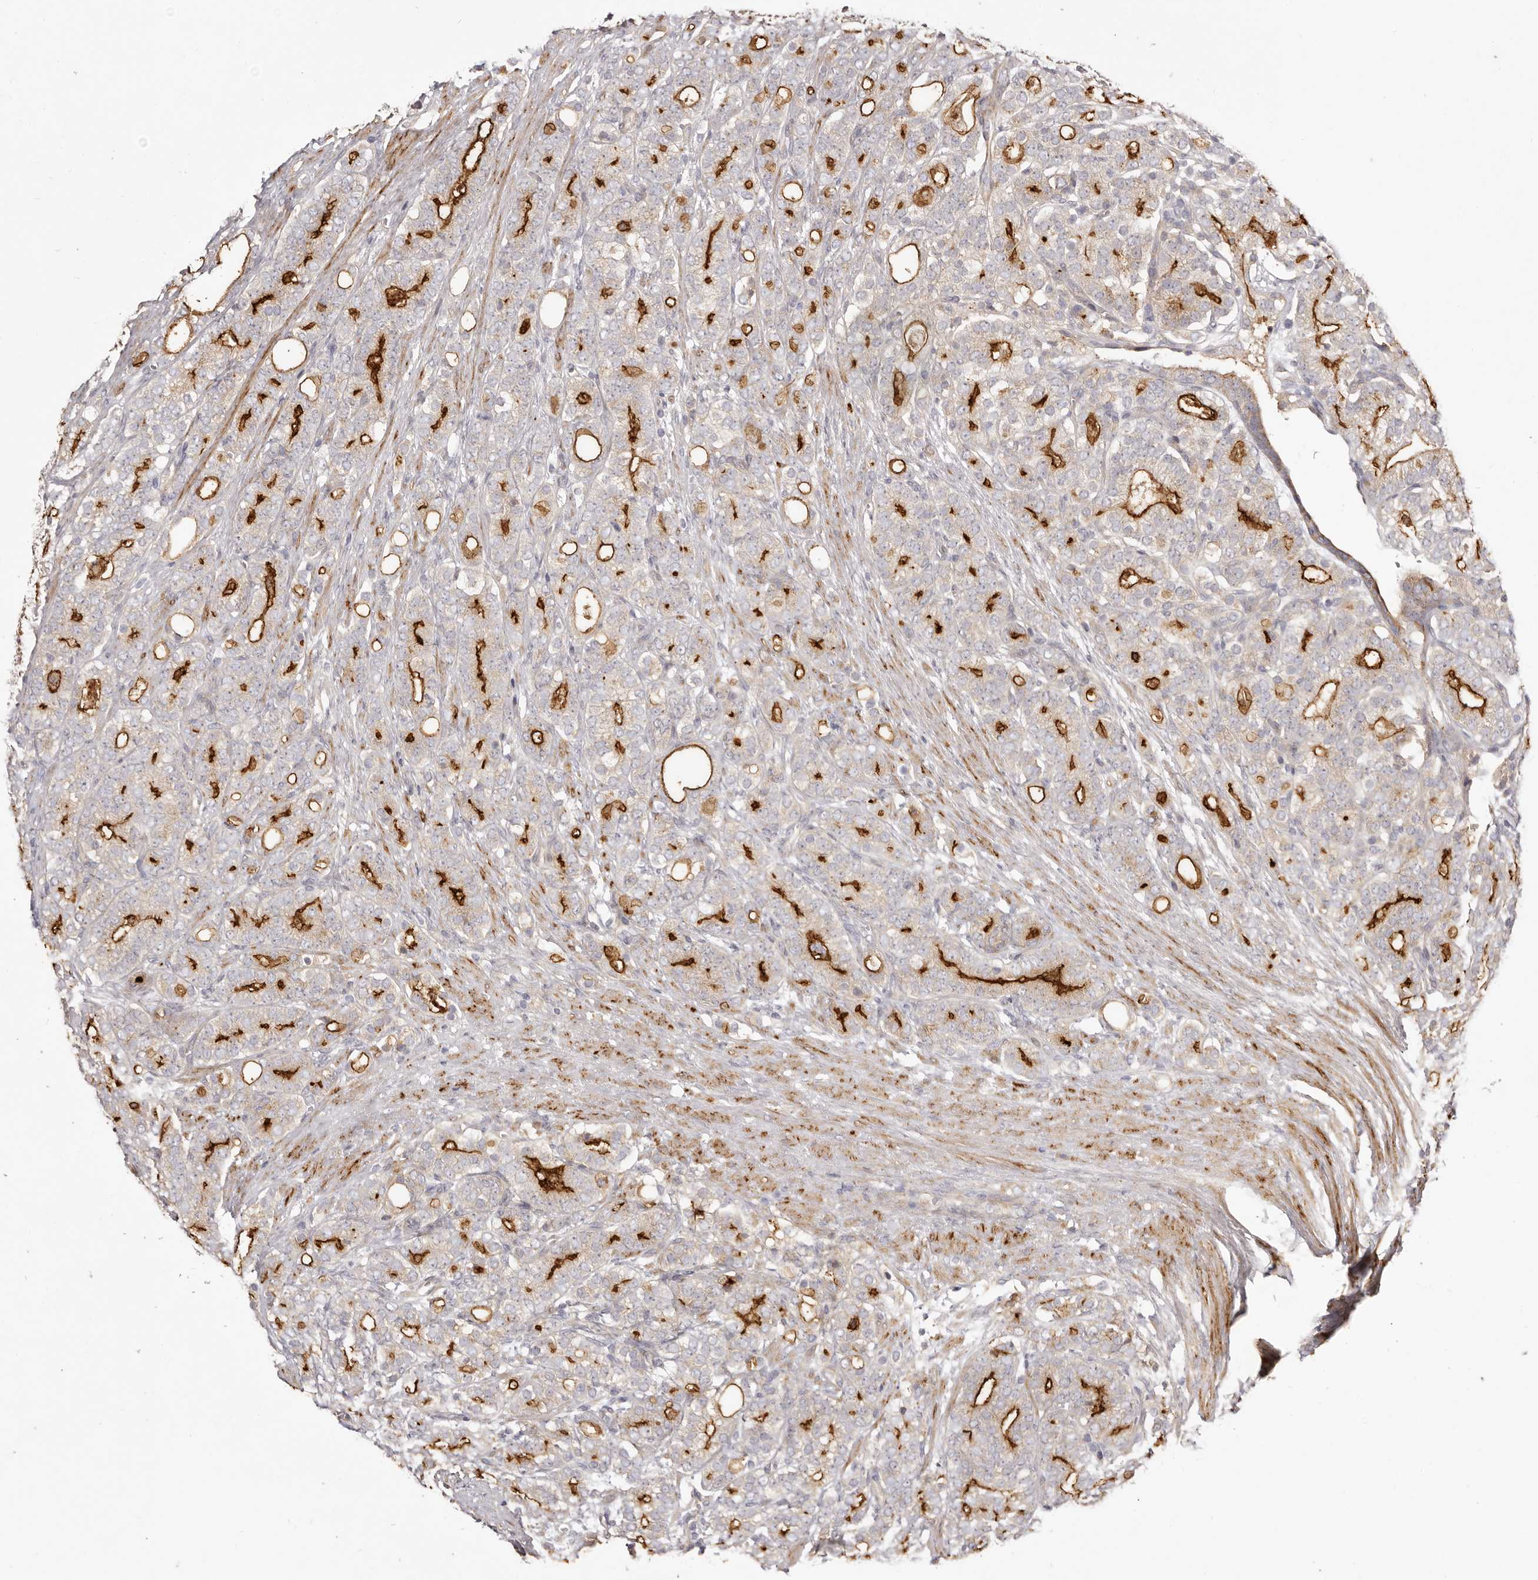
{"staining": {"intensity": "moderate", "quantity": "25%-75%", "location": "cytoplasmic/membranous"}, "tissue": "prostate cancer", "cell_type": "Tumor cells", "image_type": "cancer", "snomed": [{"axis": "morphology", "description": "Adenocarcinoma, High grade"}, {"axis": "topography", "description": "Prostate"}], "caption": "IHC of adenocarcinoma (high-grade) (prostate) displays medium levels of moderate cytoplasmic/membranous expression in approximately 25%-75% of tumor cells.", "gene": "ADAMTS9", "patient": {"sex": "male", "age": 57}}